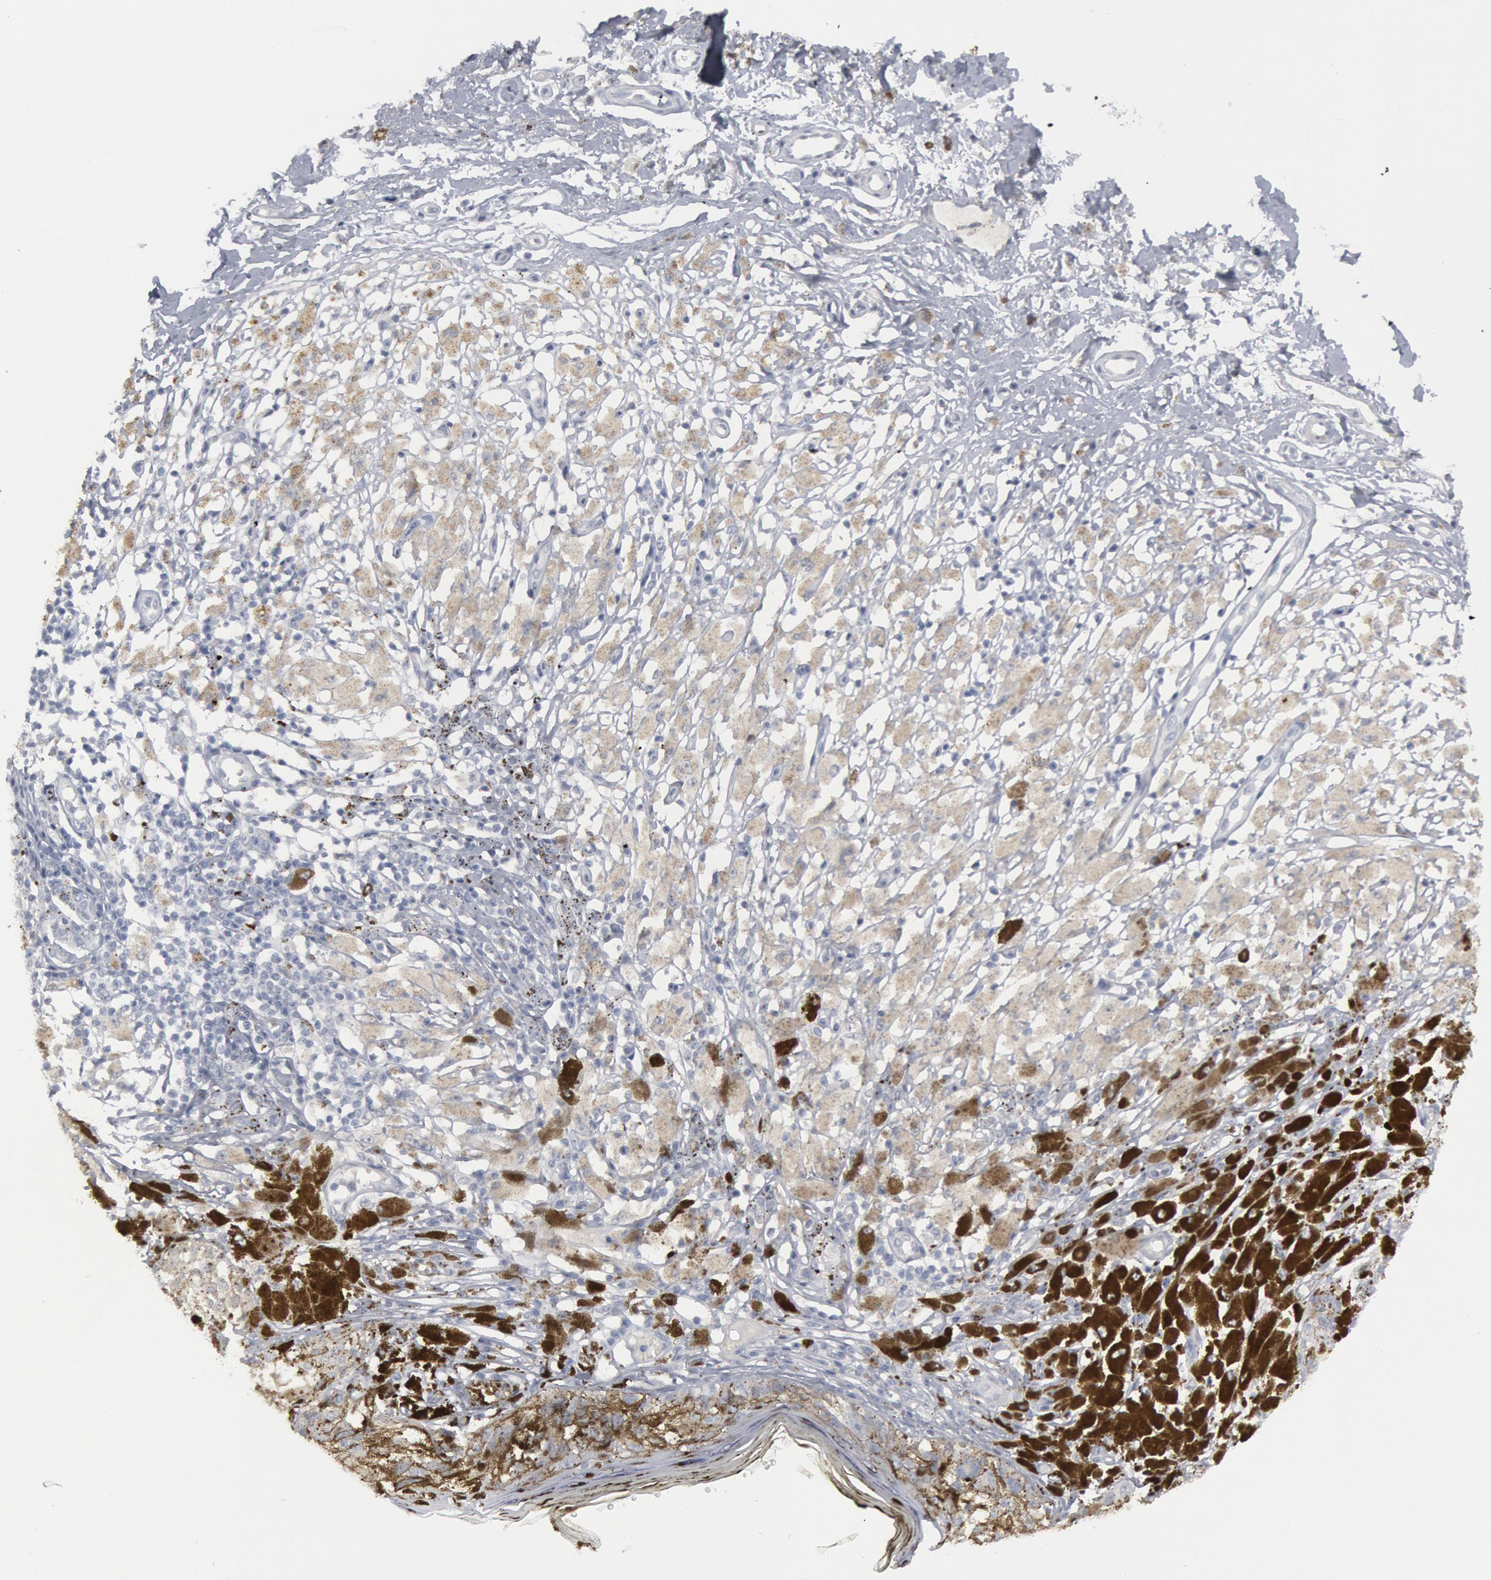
{"staining": {"intensity": "weak", "quantity": "25%-75%", "location": "cytoplasmic/membranous"}, "tissue": "melanoma", "cell_type": "Tumor cells", "image_type": "cancer", "snomed": [{"axis": "morphology", "description": "Malignant melanoma, NOS"}, {"axis": "topography", "description": "Skin"}], "caption": "Immunohistochemical staining of human melanoma exhibits low levels of weak cytoplasmic/membranous positivity in approximately 25%-75% of tumor cells.", "gene": "DMC1", "patient": {"sex": "male", "age": 88}}